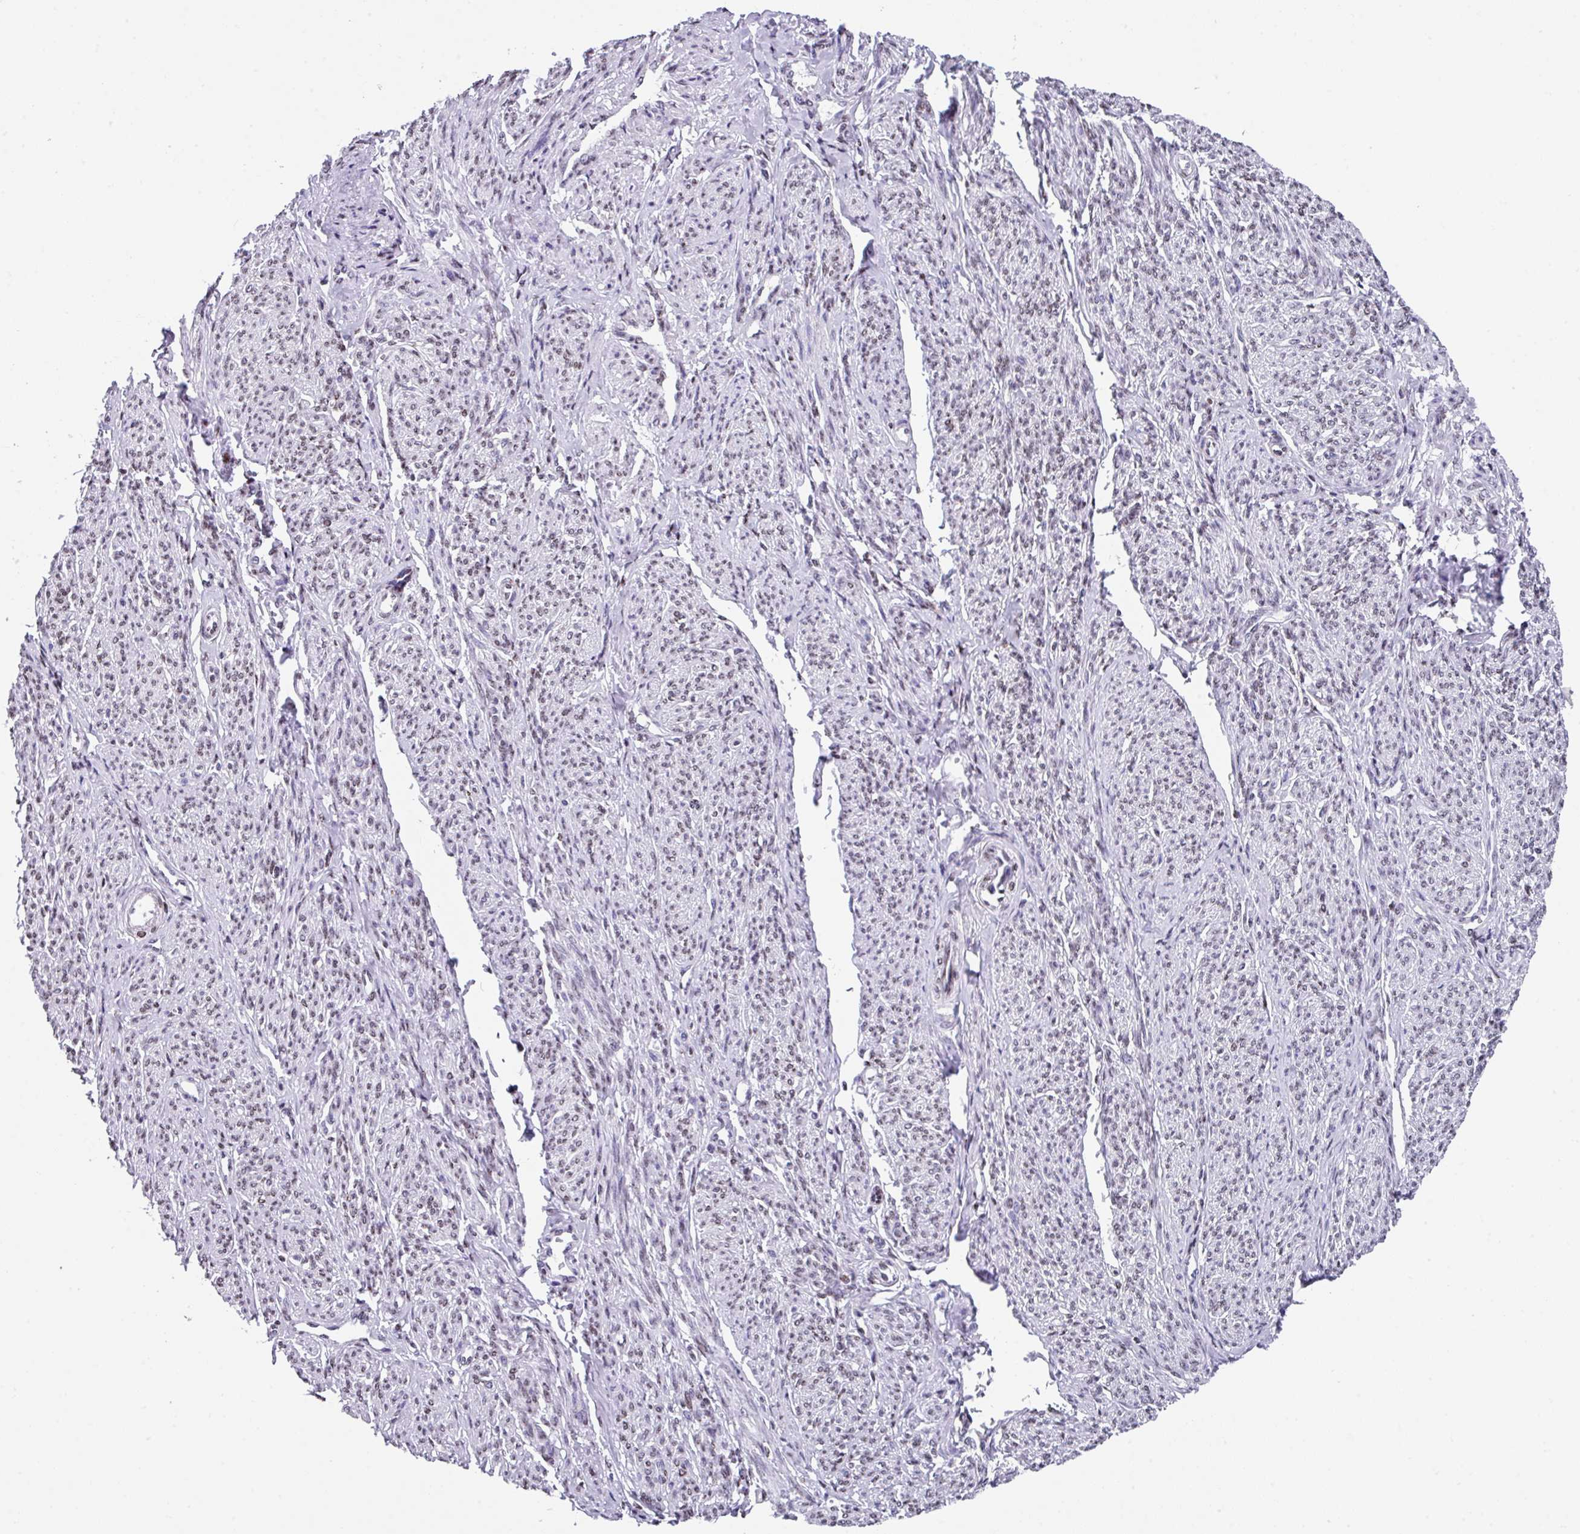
{"staining": {"intensity": "moderate", "quantity": "25%-75%", "location": "nuclear"}, "tissue": "smooth muscle", "cell_type": "Smooth muscle cells", "image_type": "normal", "snomed": [{"axis": "morphology", "description": "Normal tissue, NOS"}, {"axis": "topography", "description": "Smooth muscle"}], "caption": "Immunohistochemistry (DAB (3,3'-diaminobenzidine)) staining of unremarkable smooth muscle displays moderate nuclear protein positivity in about 25%-75% of smooth muscle cells. Using DAB (brown) and hematoxylin (blue) stains, captured at high magnification using brightfield microscopy.", "gene": "TCF3", "patient": {"sex": "female", "age": 65}}